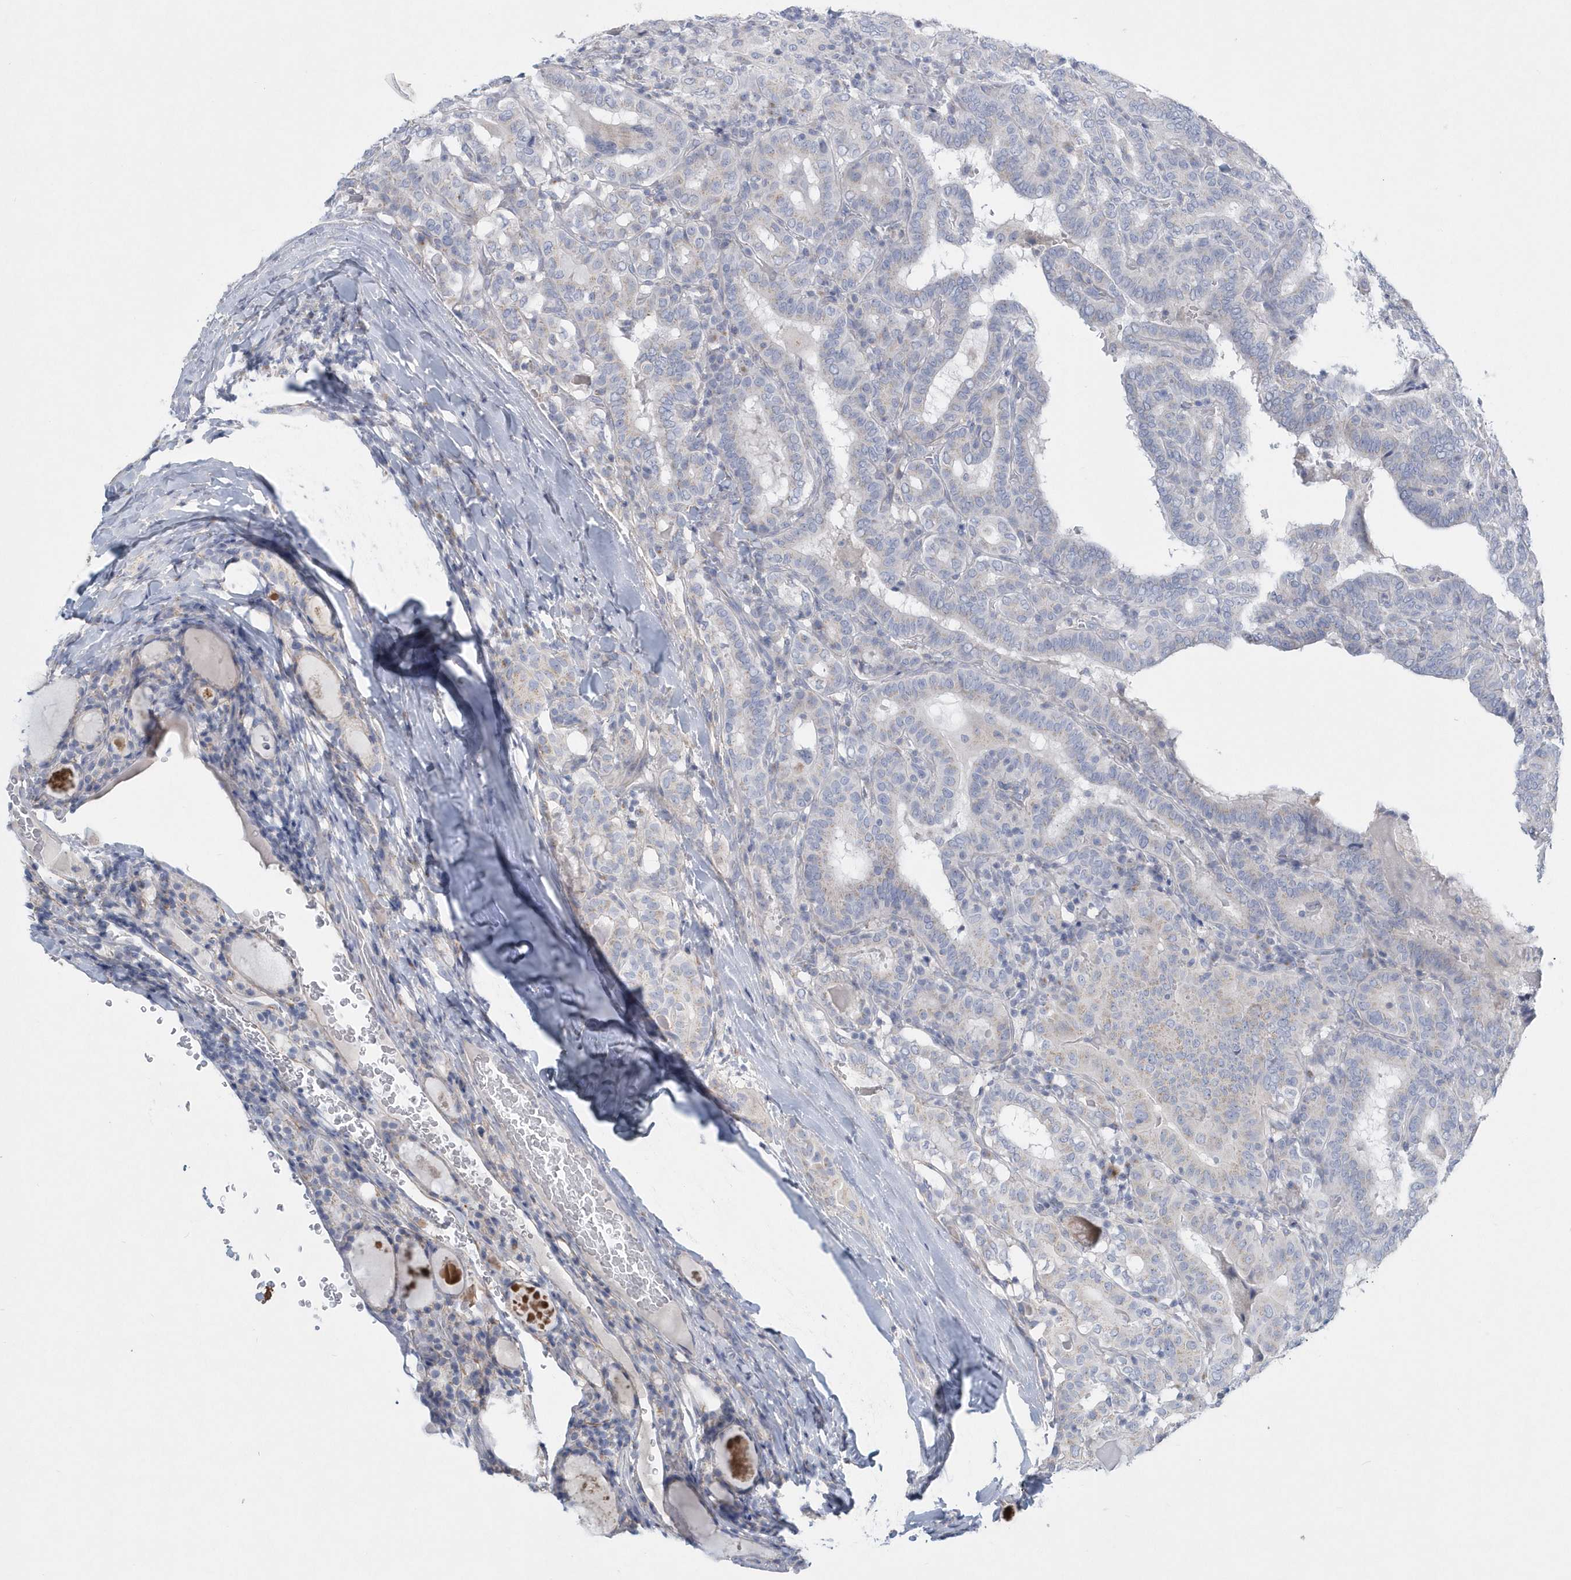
{"staining": {"intensity": "negative", "quantity": "none", "location": "none"}, "tissue": "thyroid cancer", "cell_type": "Tumor cells", "image_type": "cancer", "snomed": [{"axis": "morphology", "description": "Papillary adenocarcinoma, NOS"}, {"axis": "topography", "description": "Thyroid gland"}], "caption": "There is no significant positivity in tumor cells of papillary adenocarcinoma (thyroid). (DAB (3,3'-diaminobenzidine) immunohistochemistry with hematoxylin counter stain).", "gene": "SPATA18", "patient": {"sex": "female", "age": 72}}